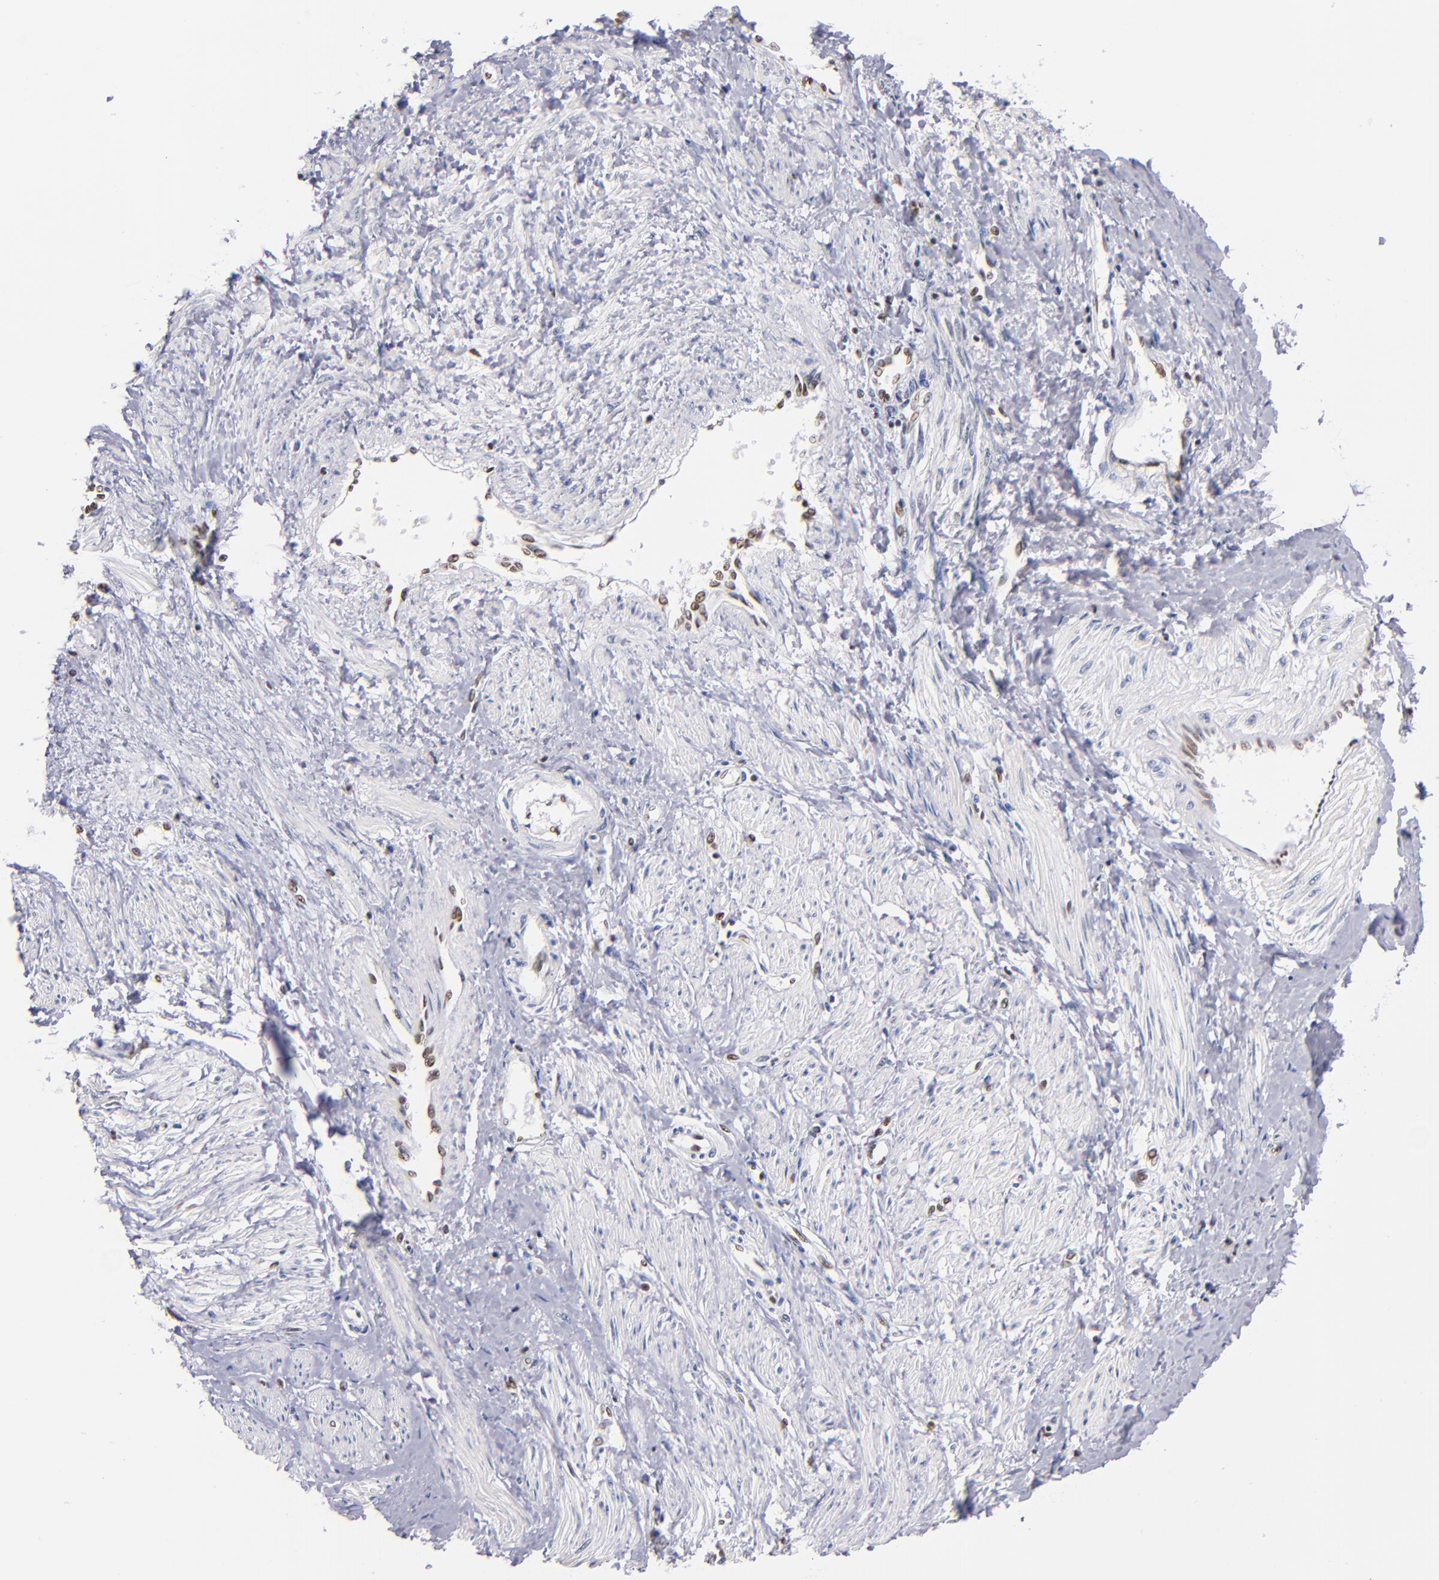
{"staining": {"intensity": "negative", "quantity": "none", "location": "none"}, "tissue": "smooth muscle", "cell_type": "Smooth muscle cells", "image_type": "normal", "snomed": [{"axis": "morphology", "description": "Normal tissue, NOS"}, {"axis": "topography", "description": "Smooth muscle"}, {"axis": "topography", "description": "Uterus"}], "caption": "A high-resolution histopathology image shows immunohistochemistry (IHC) staining of benign smooth muscle, which displays no significant expression in smooth muscle cells.", "gene": "IFI16", "patient": {"sex": "female", "age": 39}}